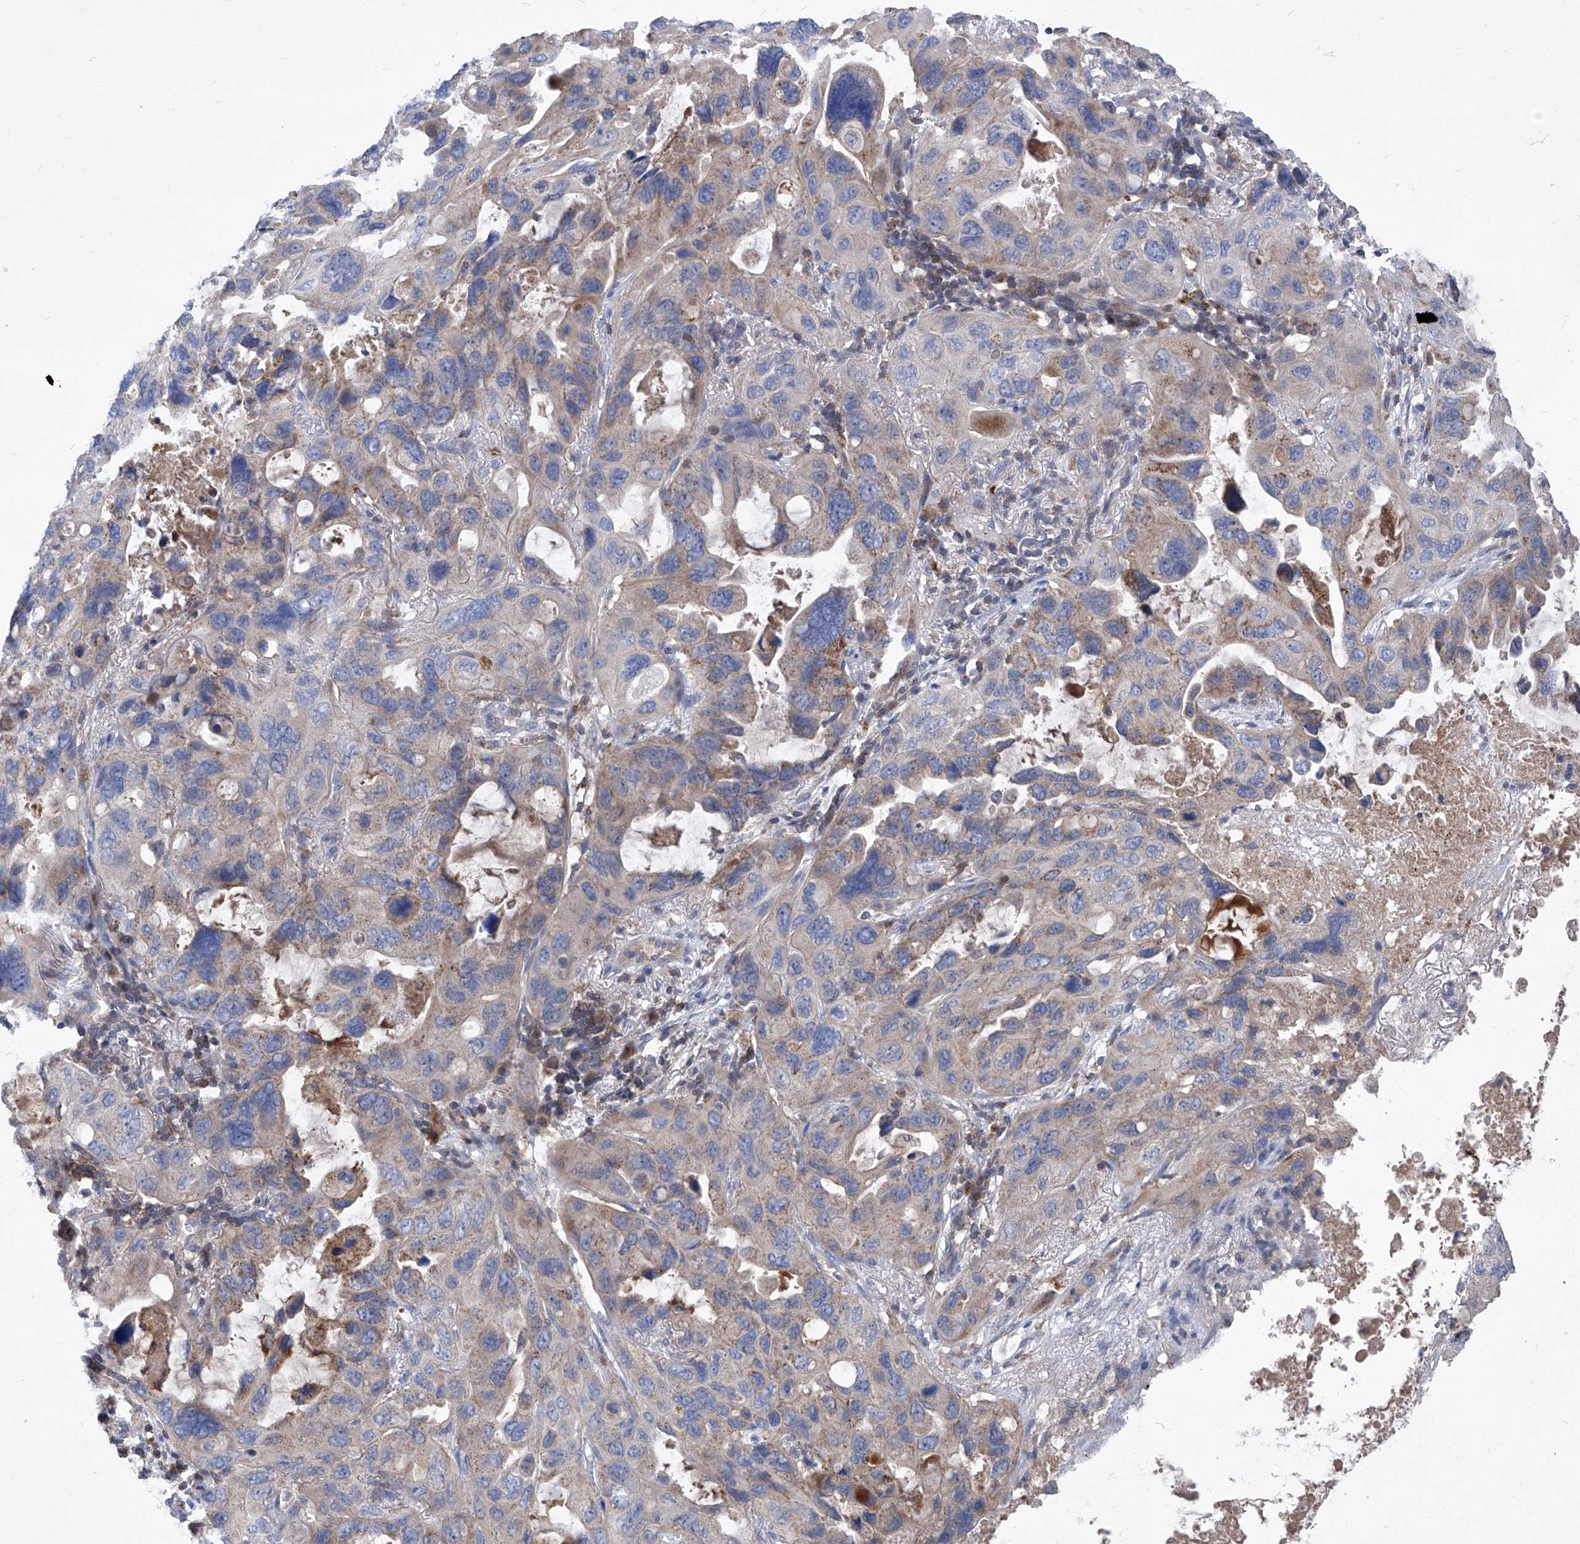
{"staining": {"intensity": "weak", "quantity": "25%-75%", "location": "cytoplasmic/membranous"}, "tissue": "lung cancer", "cell_type": "Tumor cells", "image_type": "cancer", "snomed": [{"axis": "morphology", "description": "Squamous cell carcinoma, NOS"}, {"axis": "topography", "description": "Lung"}], "caption": "Tumor cells display low levels of weak cytoplasmic/membranous expression in approximately 25%-75% of cells in squamous cell carcinoma (lung).", "gene": "EPHA8", "patient": {"sex": "female", "age": 73}}